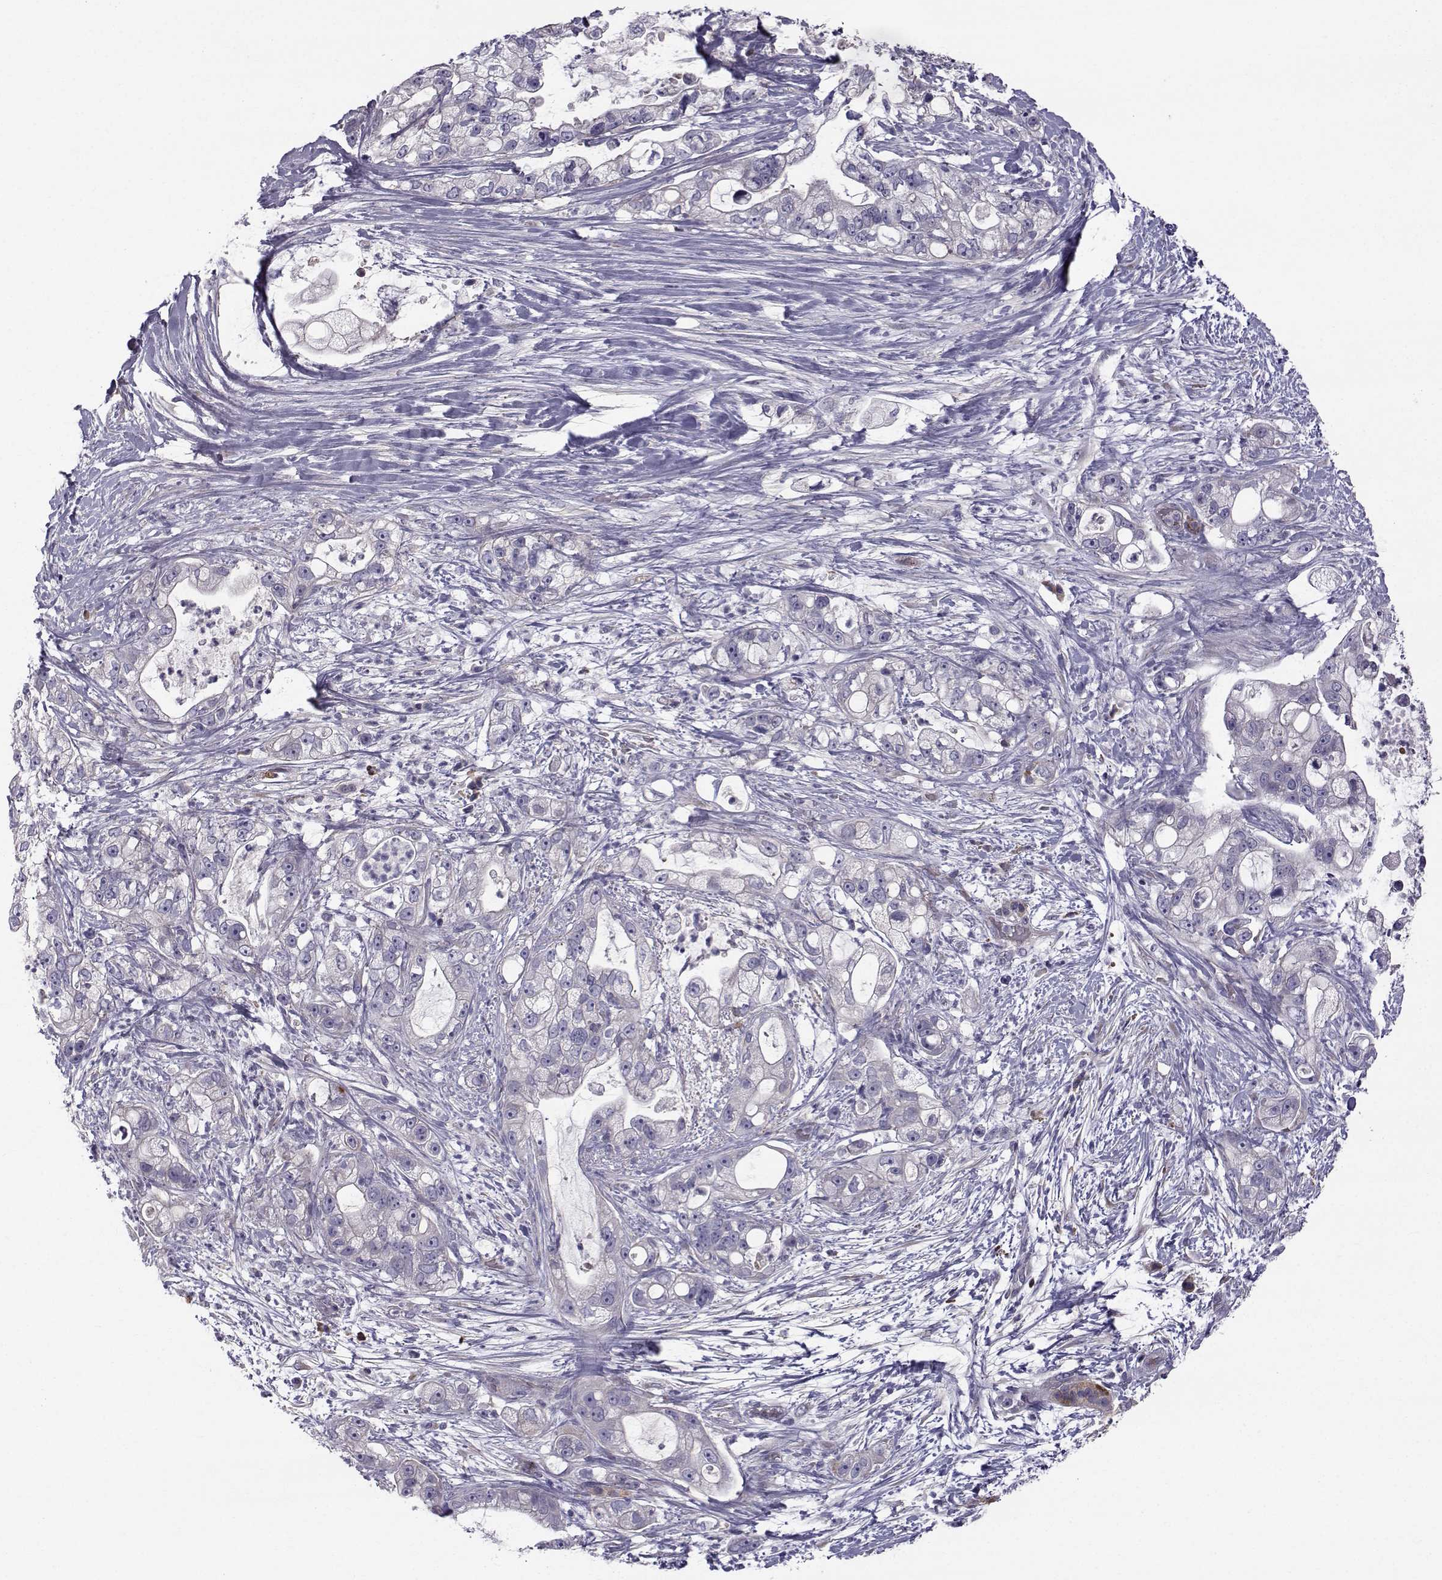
{"staining": {"intensity": "weak", "quantity": "25%-75%", "location": "cytoplasmic/membranous"}, "tissue": "pancreatic cancer", "cell_type": "Tumor cells", "image_type": "cancer", "snomed": [{"axis": "morphology", "description": "Adenocarcinoma, NOS"}, {"axis": "topography", "description": "Pancreas"}], "caption": "This is a photomicrograph of IHC staining of pancreatic adenocarcinoma, which shows weak expression in the cytoplasmic/membranous of tumor cells.", "gene": "QPCT", "patient": {"sex": "female", "age": 69}}